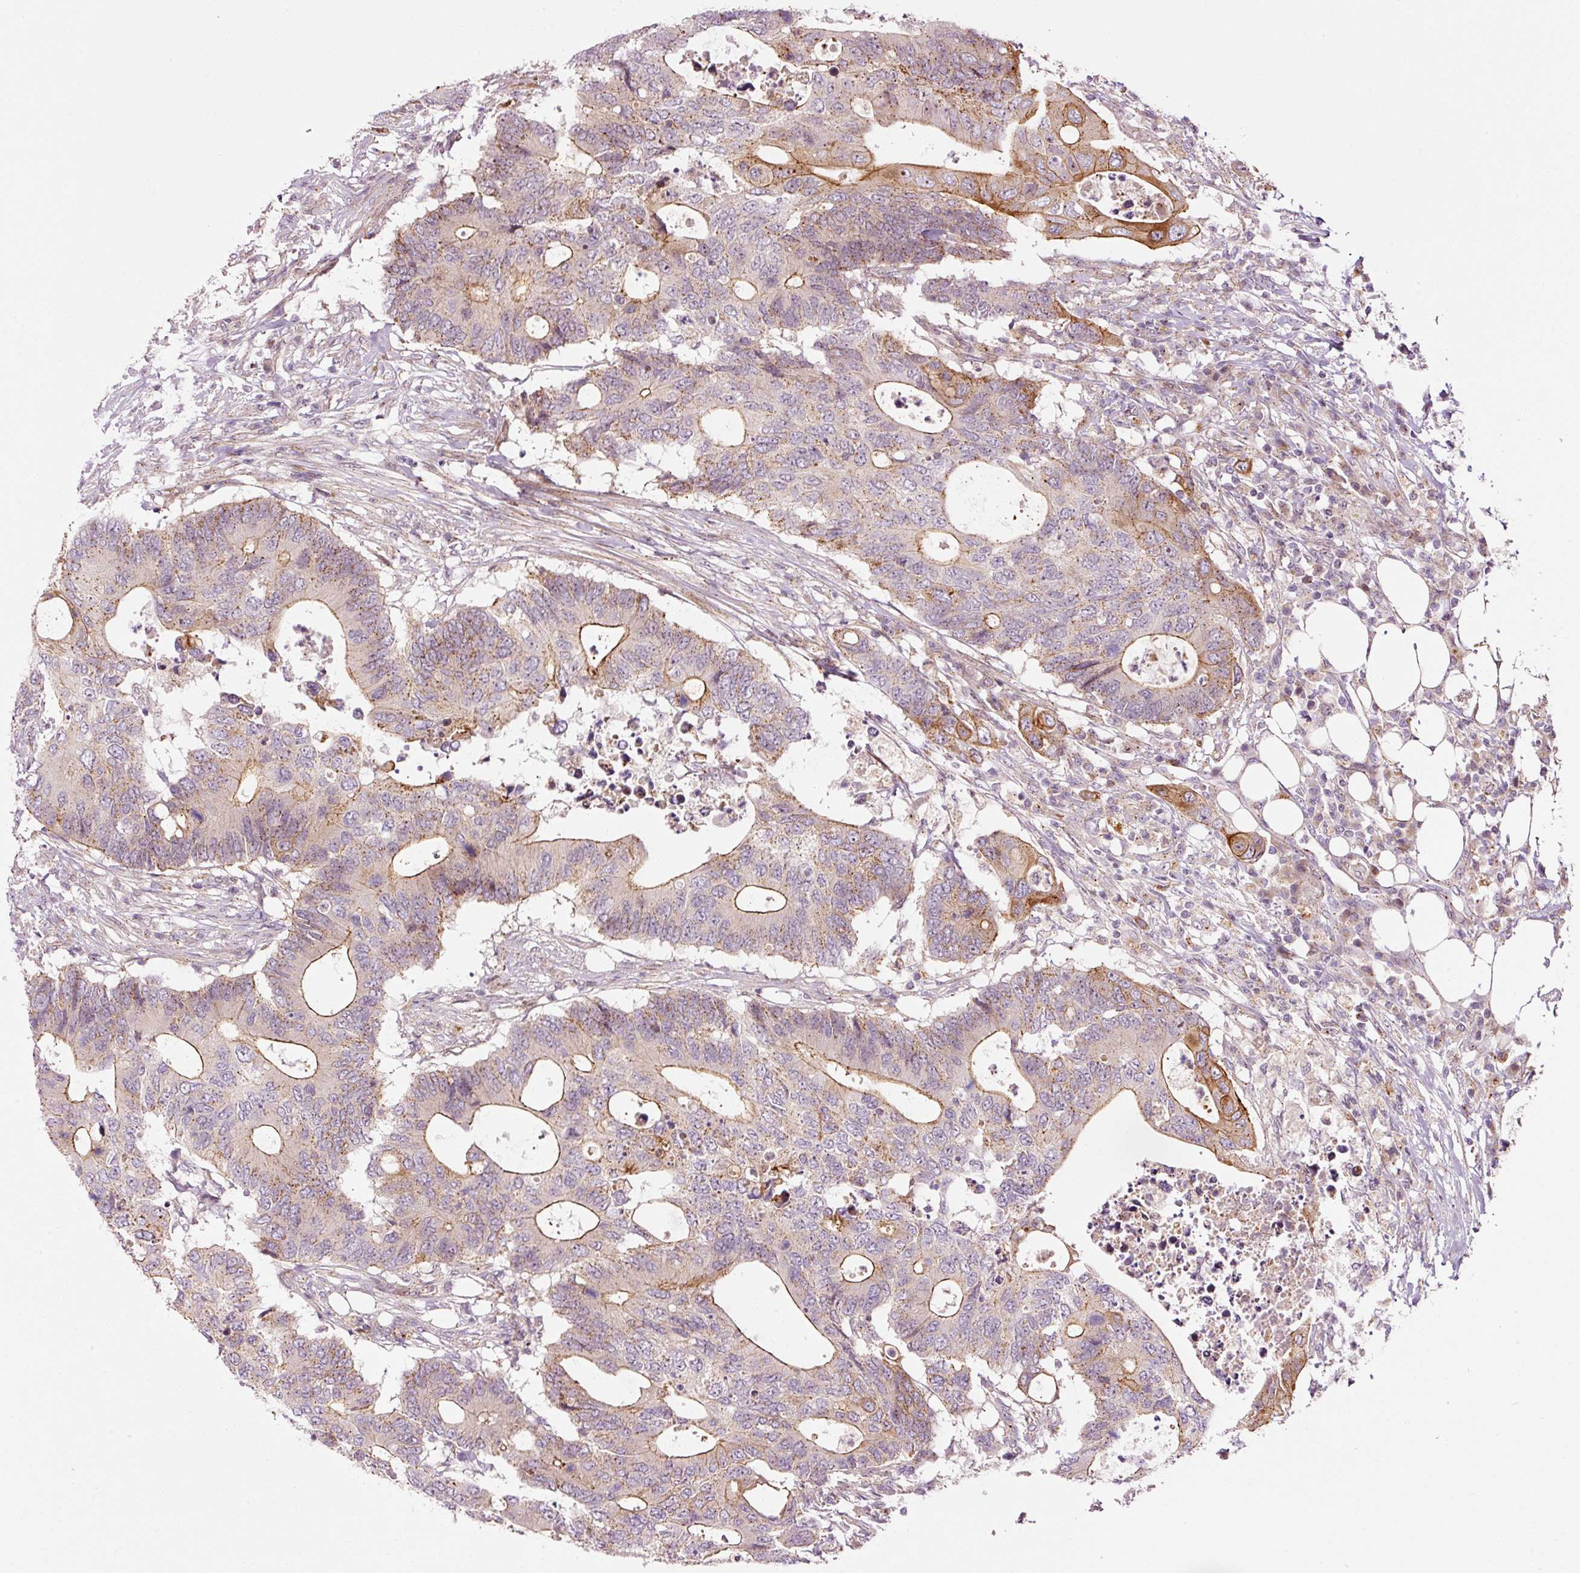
{"staining": {"intensity": "moderate", "quantity": "25%-75%", "location": "cytoplasmic/membranous"}, "tissue": "colorectal cancer", "cell_type": "Tumor cells", "image_type": "cancer", "snomed": [{"axis": "morphology", "description": "Adenocarcinoma, NOS"}, {"axis": "topography", "description": "Colon"}], "caption": "This micrograph displays IHC staining of human adenocarcinoma (colorectal), with medium moderate cytoplasmic/membranous staining in about 25%-75% of tumor cells.", "gene": "ANKRD20A1", "patient": {"sex": "male", "age": 71}}